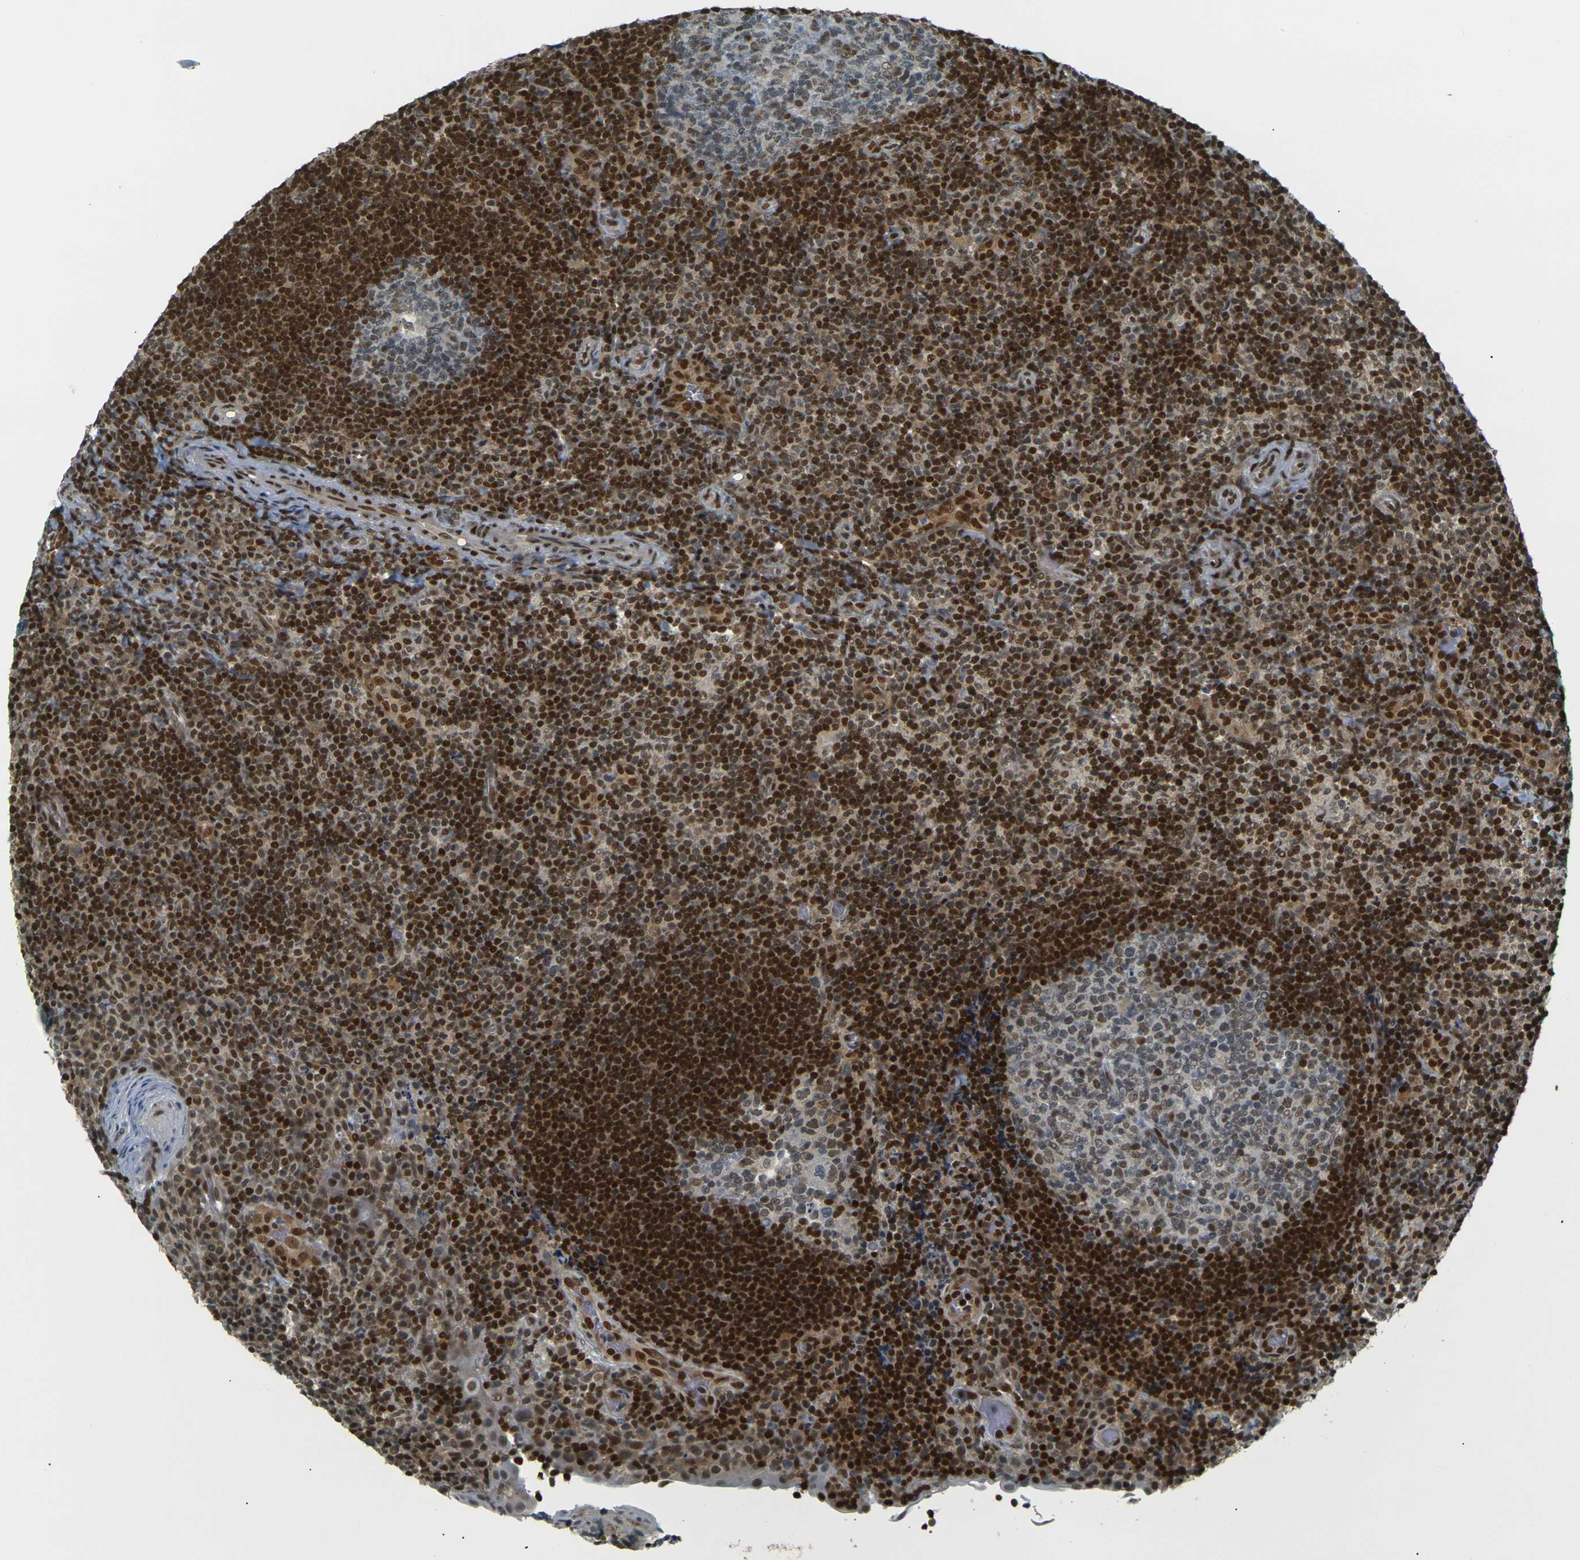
{"staining": {"intensity": "moderate", "quantity": "<25%", "location": "nuclear"}, "tissue": "tonsil", "cell_type": "Germinal center cells", "image_type": "normal", "snomed": [{"axis": "morphology", "description": "Normal tissue, NOS"}, {"axis": "topography", "description": "Tonsil"}], "caption": "DAB (3,3'-diaminobenzidine) immunohistochemical staining of benign human tonsil reveals moderate nuclear protein expression in about <25% of germinal center cells.", "gene": "NHEJ1", "patient": {"sex": "male", "age": 37}}